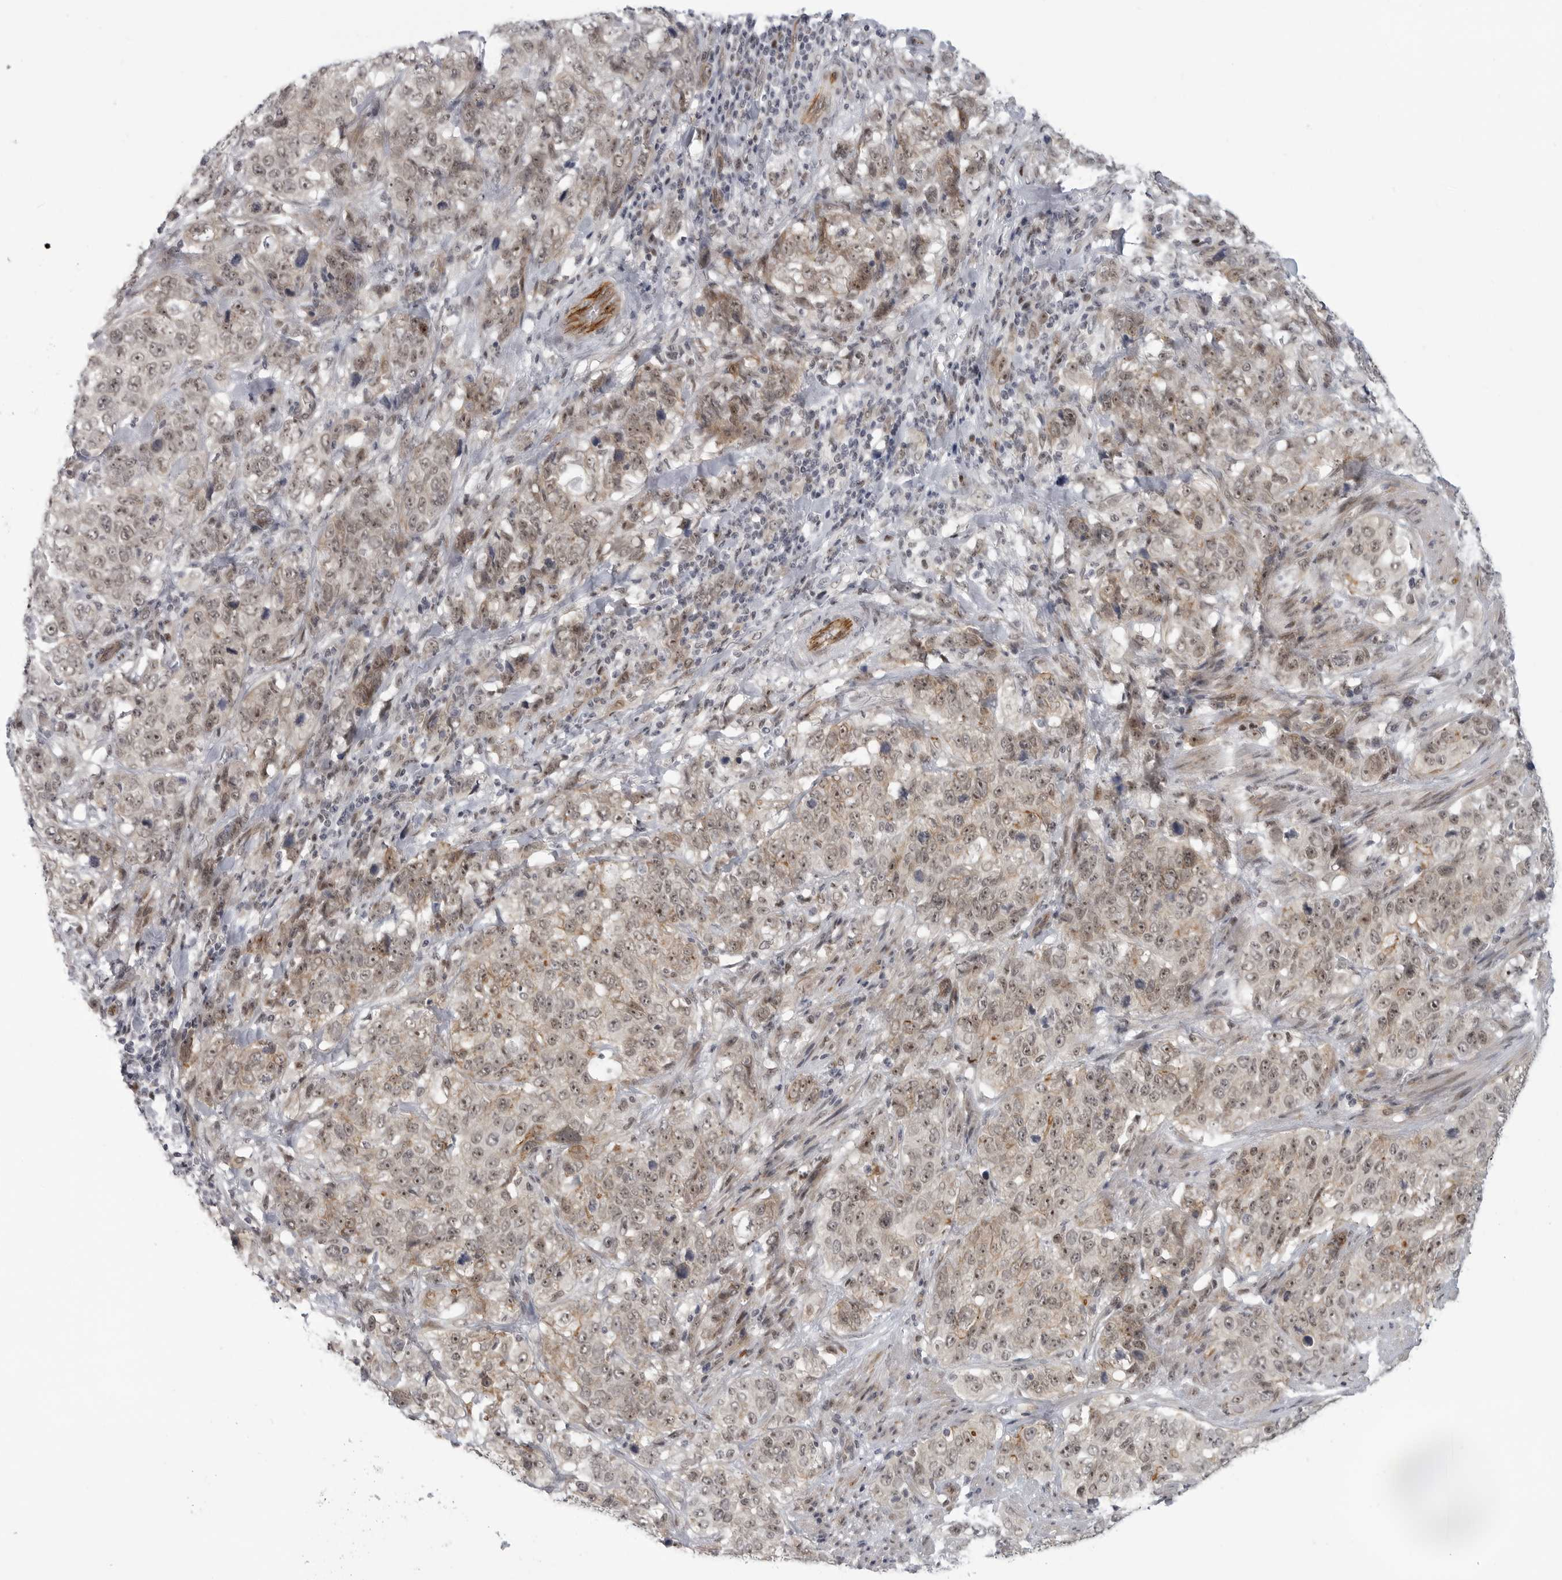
{"staining": {"intensity": "weak", "quantity": "25%-75%", "location": "nuclear"}, "tissue": "stomach cancer", "cell_type": "Tumor cells", "image_type": "cancer", "snomed": [{"axis": "morphology", "description": "Adenocarcinoma, NOS"}, {"axis": "topography", "description": "Stomach"}], "caption": "Protein staining shows weak nuclear expression in about 25%-75% of tumor cells in stomach adenocarcinoma.", "gene": "CEP295NL", "patient": {"sex": "male", "age": 48}}